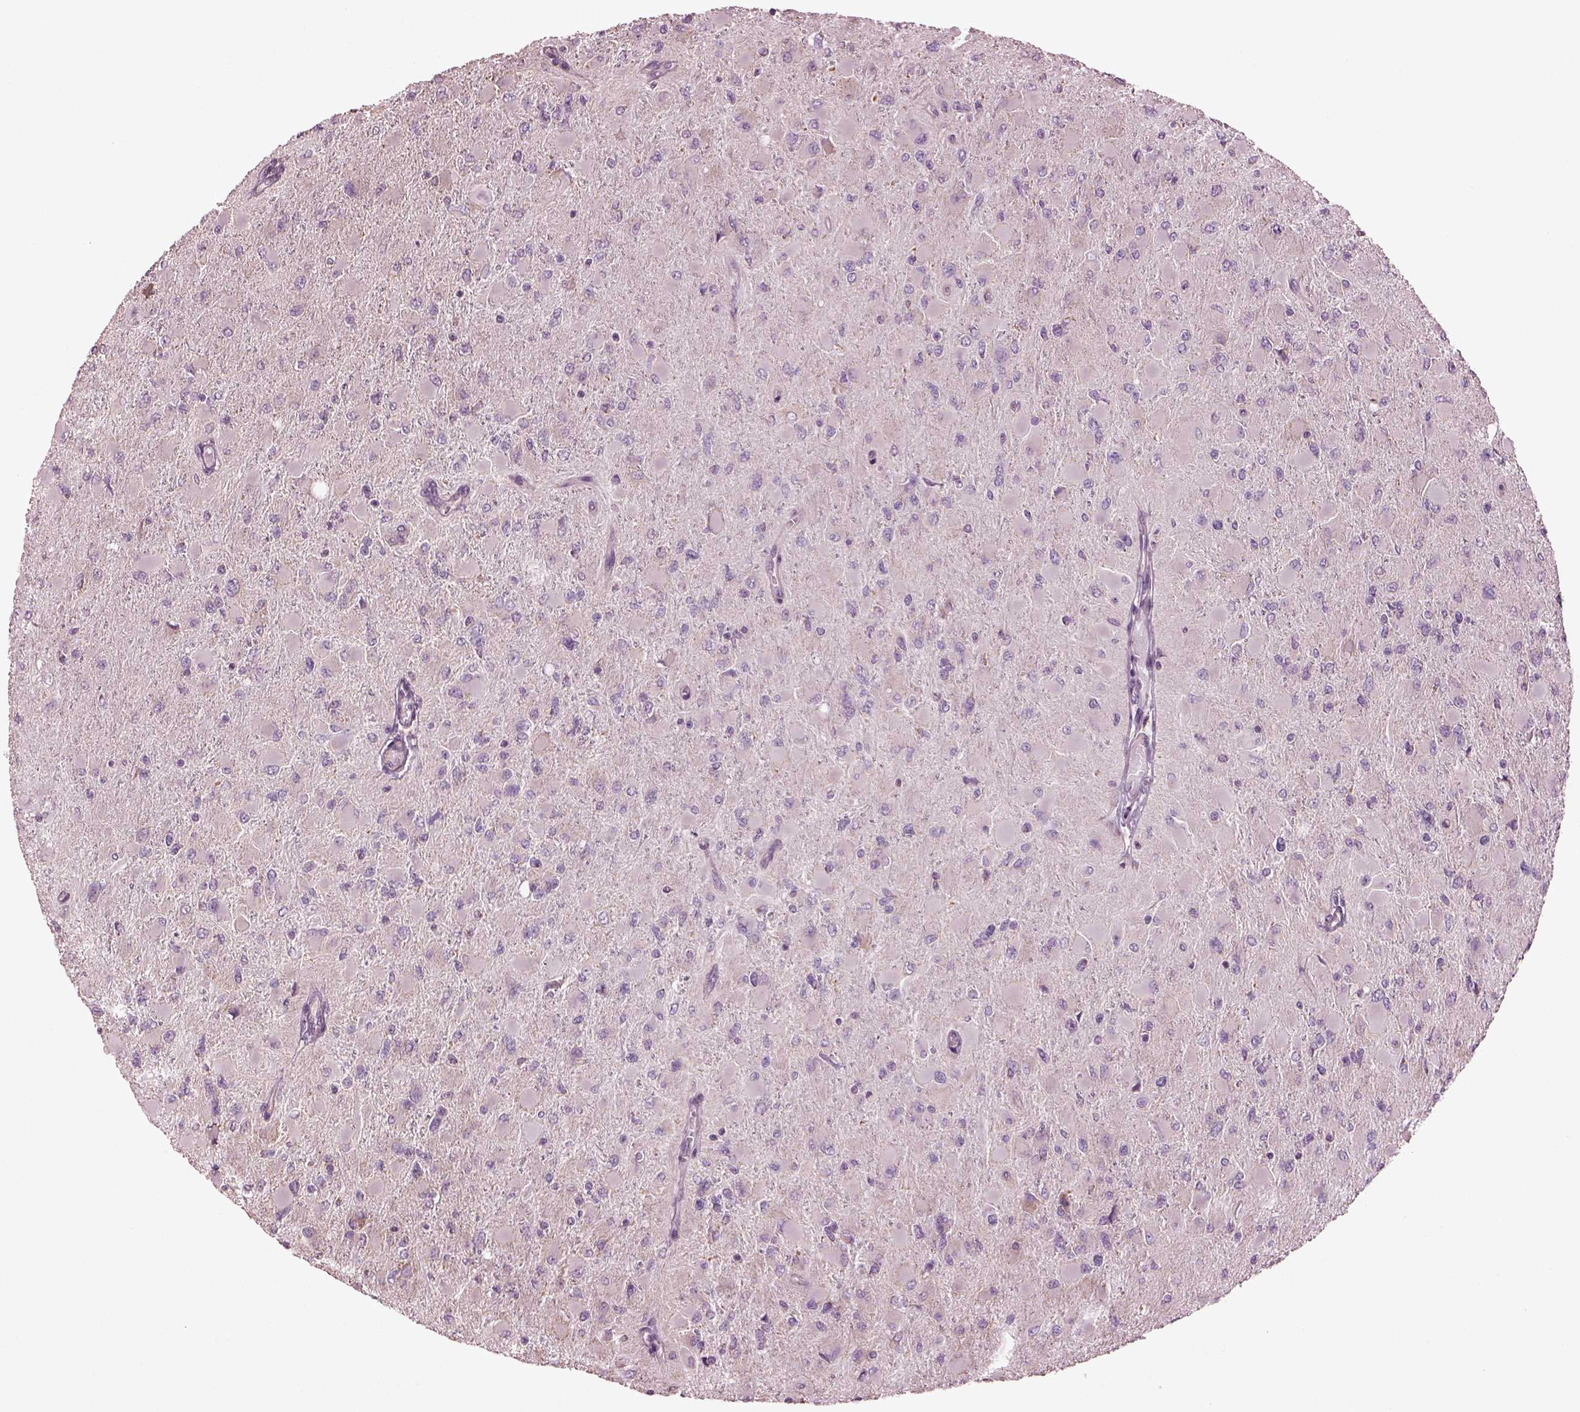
{"staining": {"intensity": "negative", "quantity": "none", "location": "none"}, "tissue": "glioma", "cell_type": "Tumor cells", "image_type": "cancer", "snomed": [{"axis": "morphology", "description": "Glioma, malignant, High grade"}, {"axis": "topography", "description": "Cerebral cortex"}], "caption": "Tumor cells are negative for brown protein staining in high-grade glioma (malignant).", "gene": "SPATA7", "patient": {"sex": "female", "age": 36}}